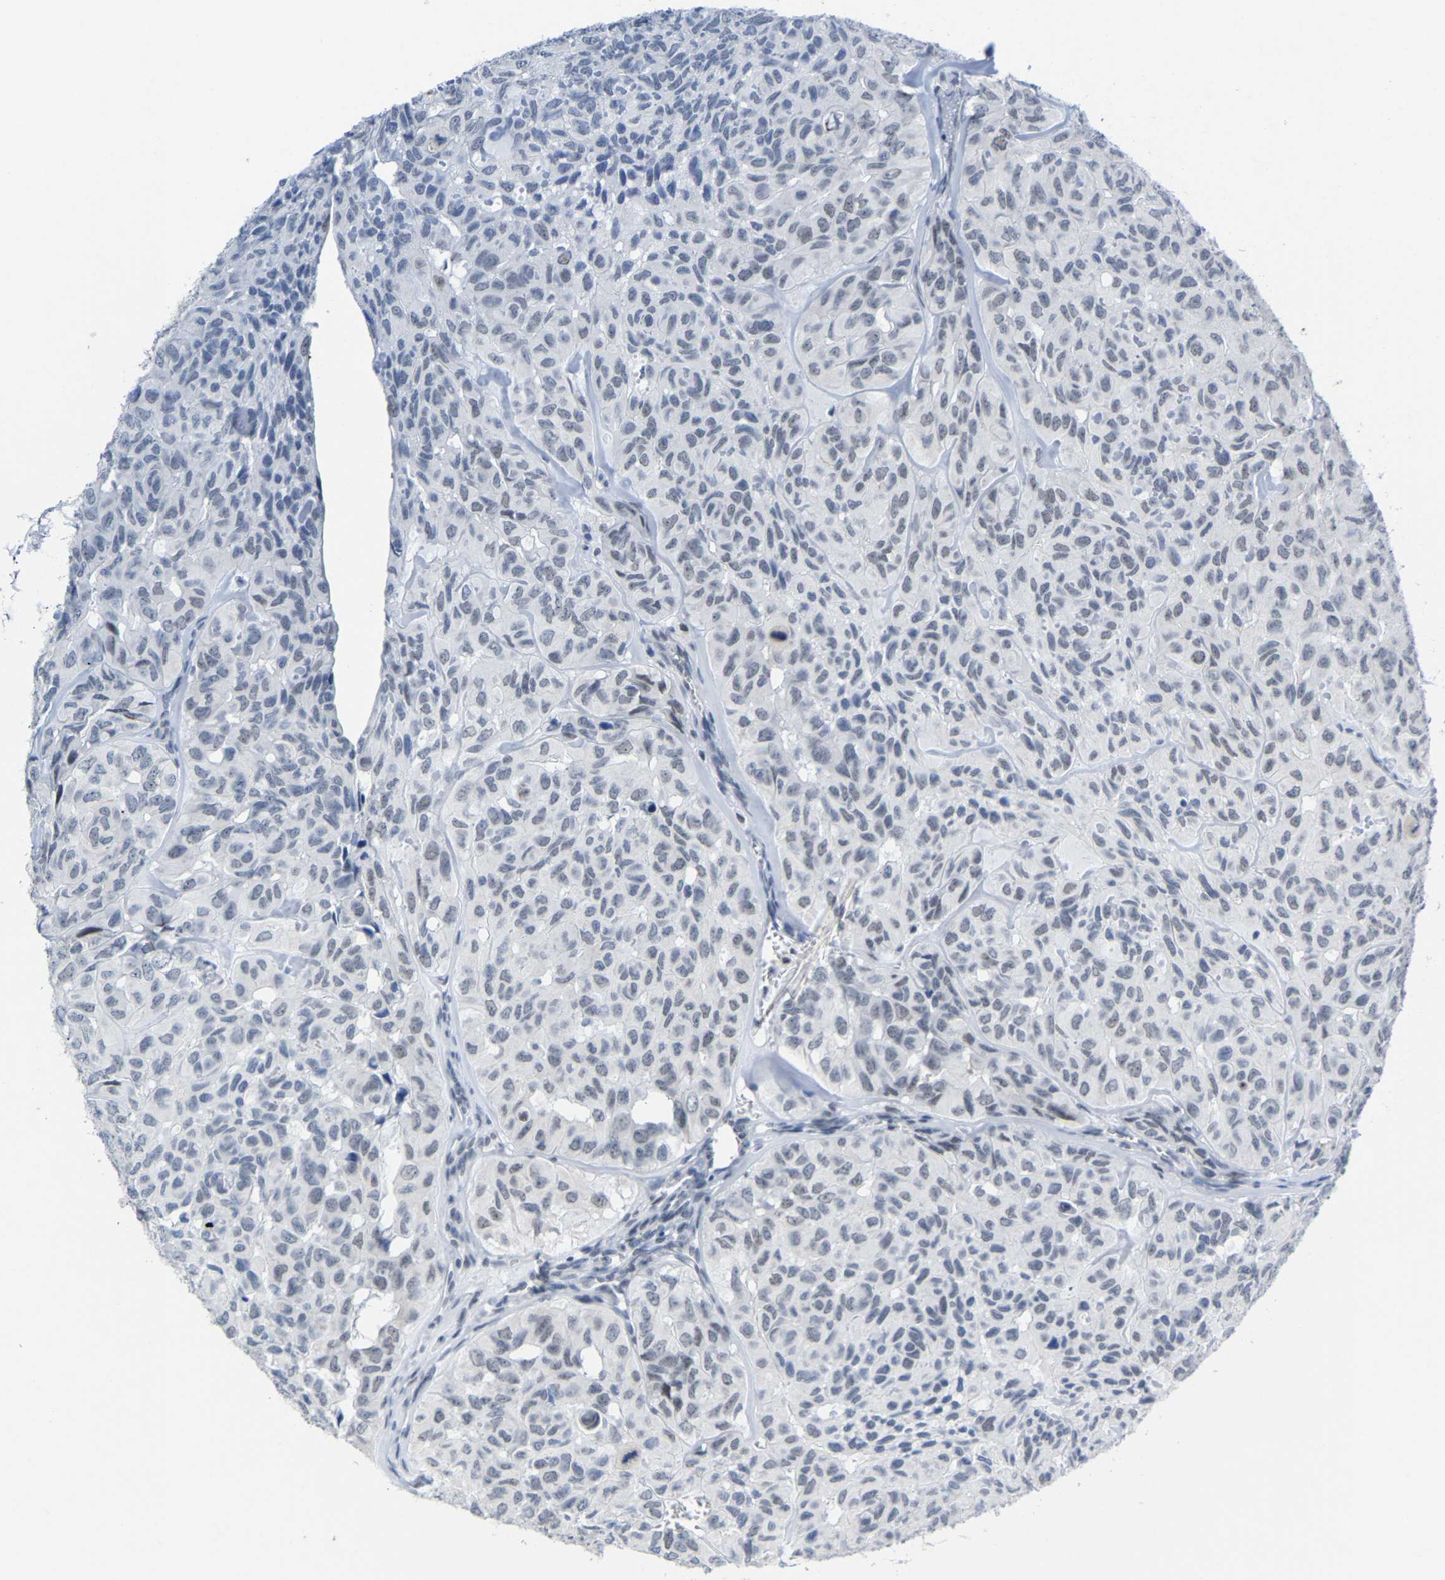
{"staining": {"intensity": "weak", "quantity": "<25%", "location": "nuclear"}, "tissue": "head and neck cancer", "cell_type": "Tumor cells", "image_type": "cancer", "snomed": [{"axis": "morphology", "description": "Adenocarcinoma, NOS"}, {"axis": "topography", "description": "Salivary gland, NOS"}, {"axis": "topography", "description": "Head-Neck"}], "caption": "Immunohistochemistry (IHC) of head and neck cancer (adenocarcinoma) displays no expression in tumor cells.", "gene": "FAM180A", "patient": {"sex": "female", "age": 76}}